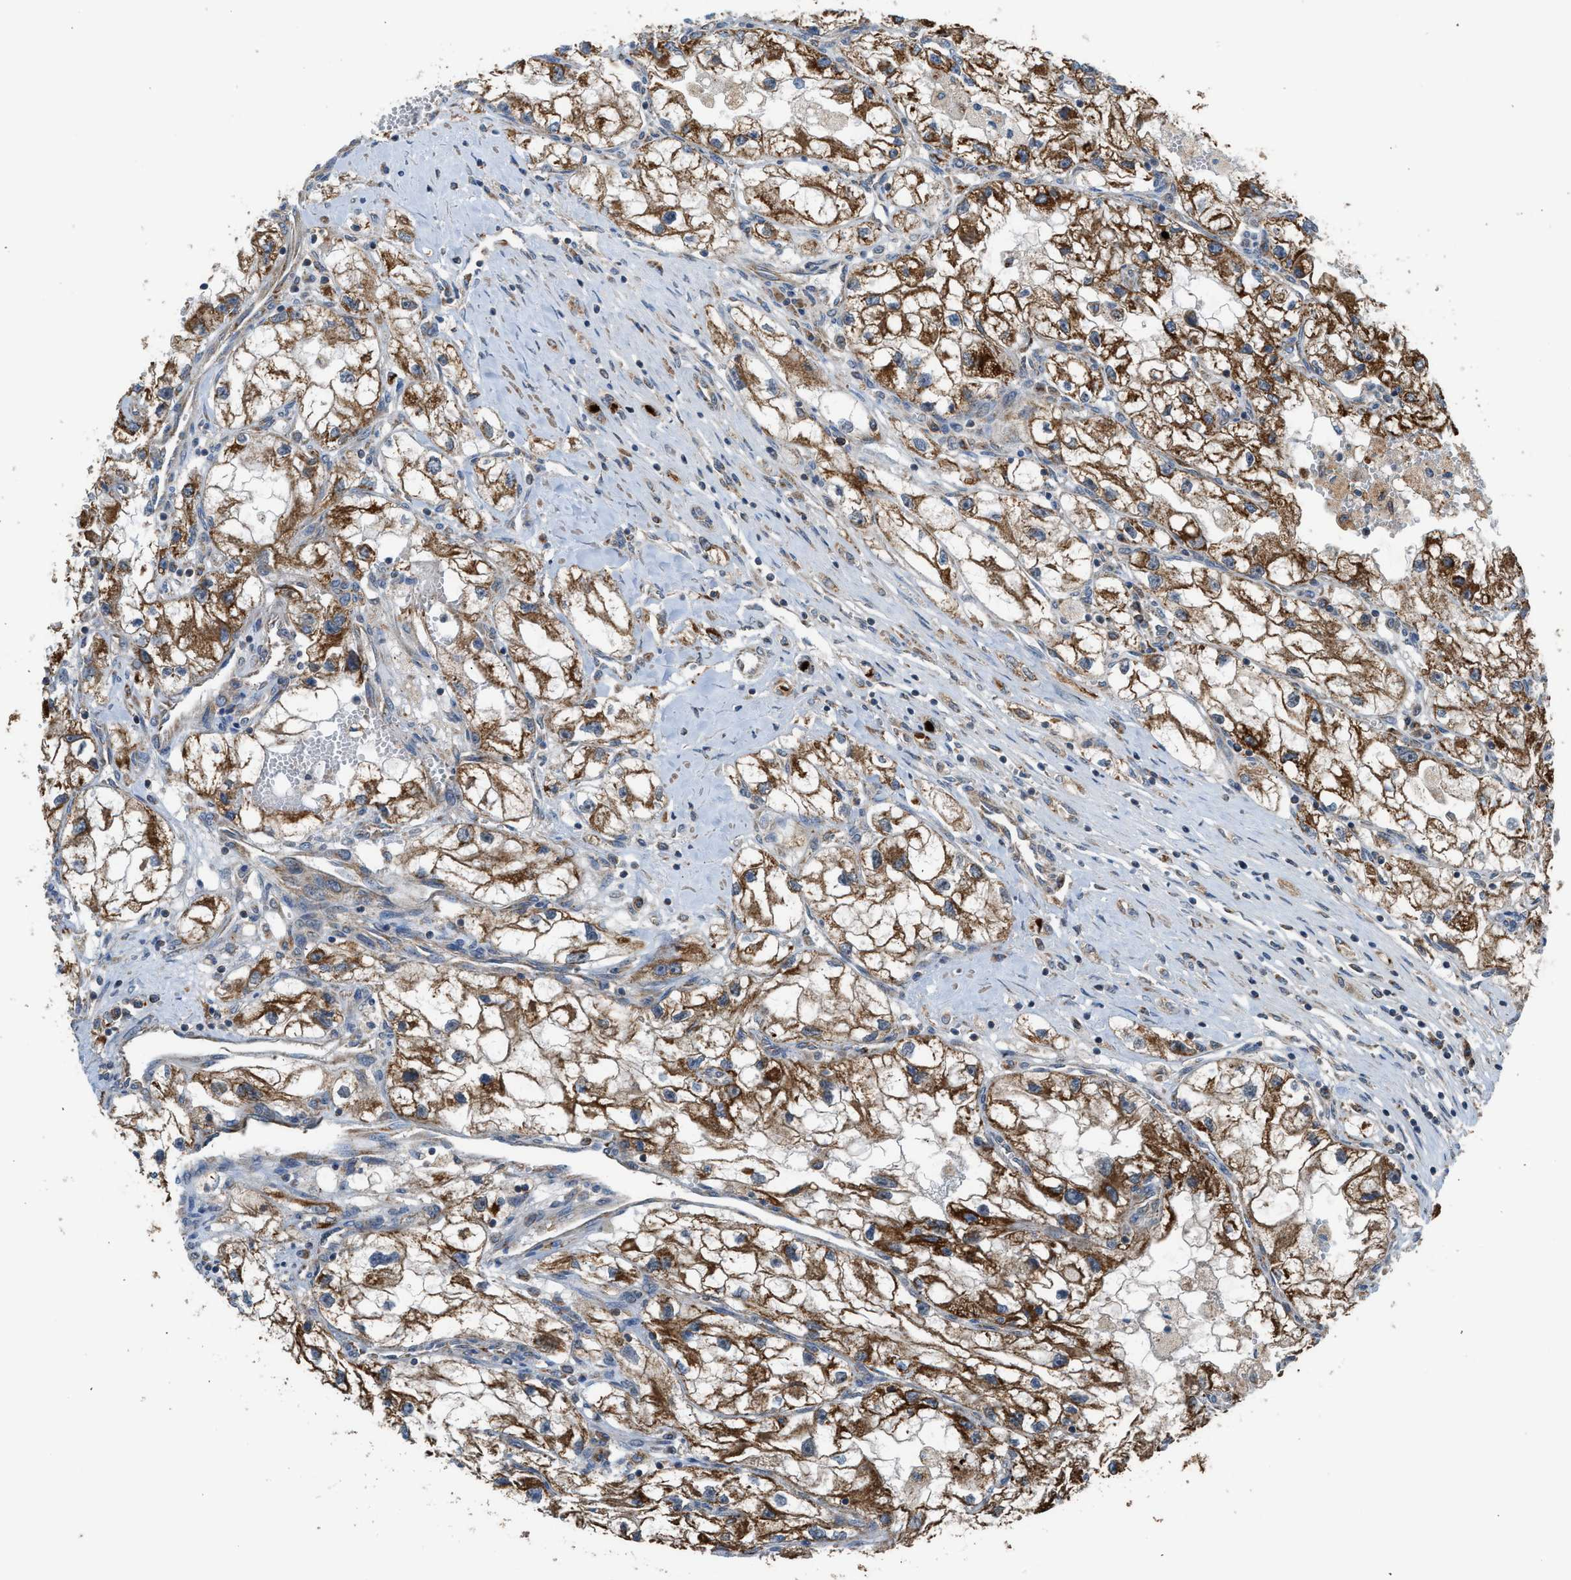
{"staining": {"intensity": "strong", "quantity": ">75%", "location": "cytoplasmic/membranous"}, "tissue": "renal cancer", "cell_type": "Tumor cells", "image_type": "cancer", "snomed": [{"axis": "morphology", "description": "Adenocarcinoma, NOS"}, {"axis": "topography", "description": "Kidney"}], "caption": "High-power microscopy captured an immunohistochemistry (IHC) histopathology image of renal cancer, revealing strong cytoplasmic/membranous positivity in about >75% of tumor cells.", "gene": "STARD3", "patient": {"sex": "female", "age": 70}}